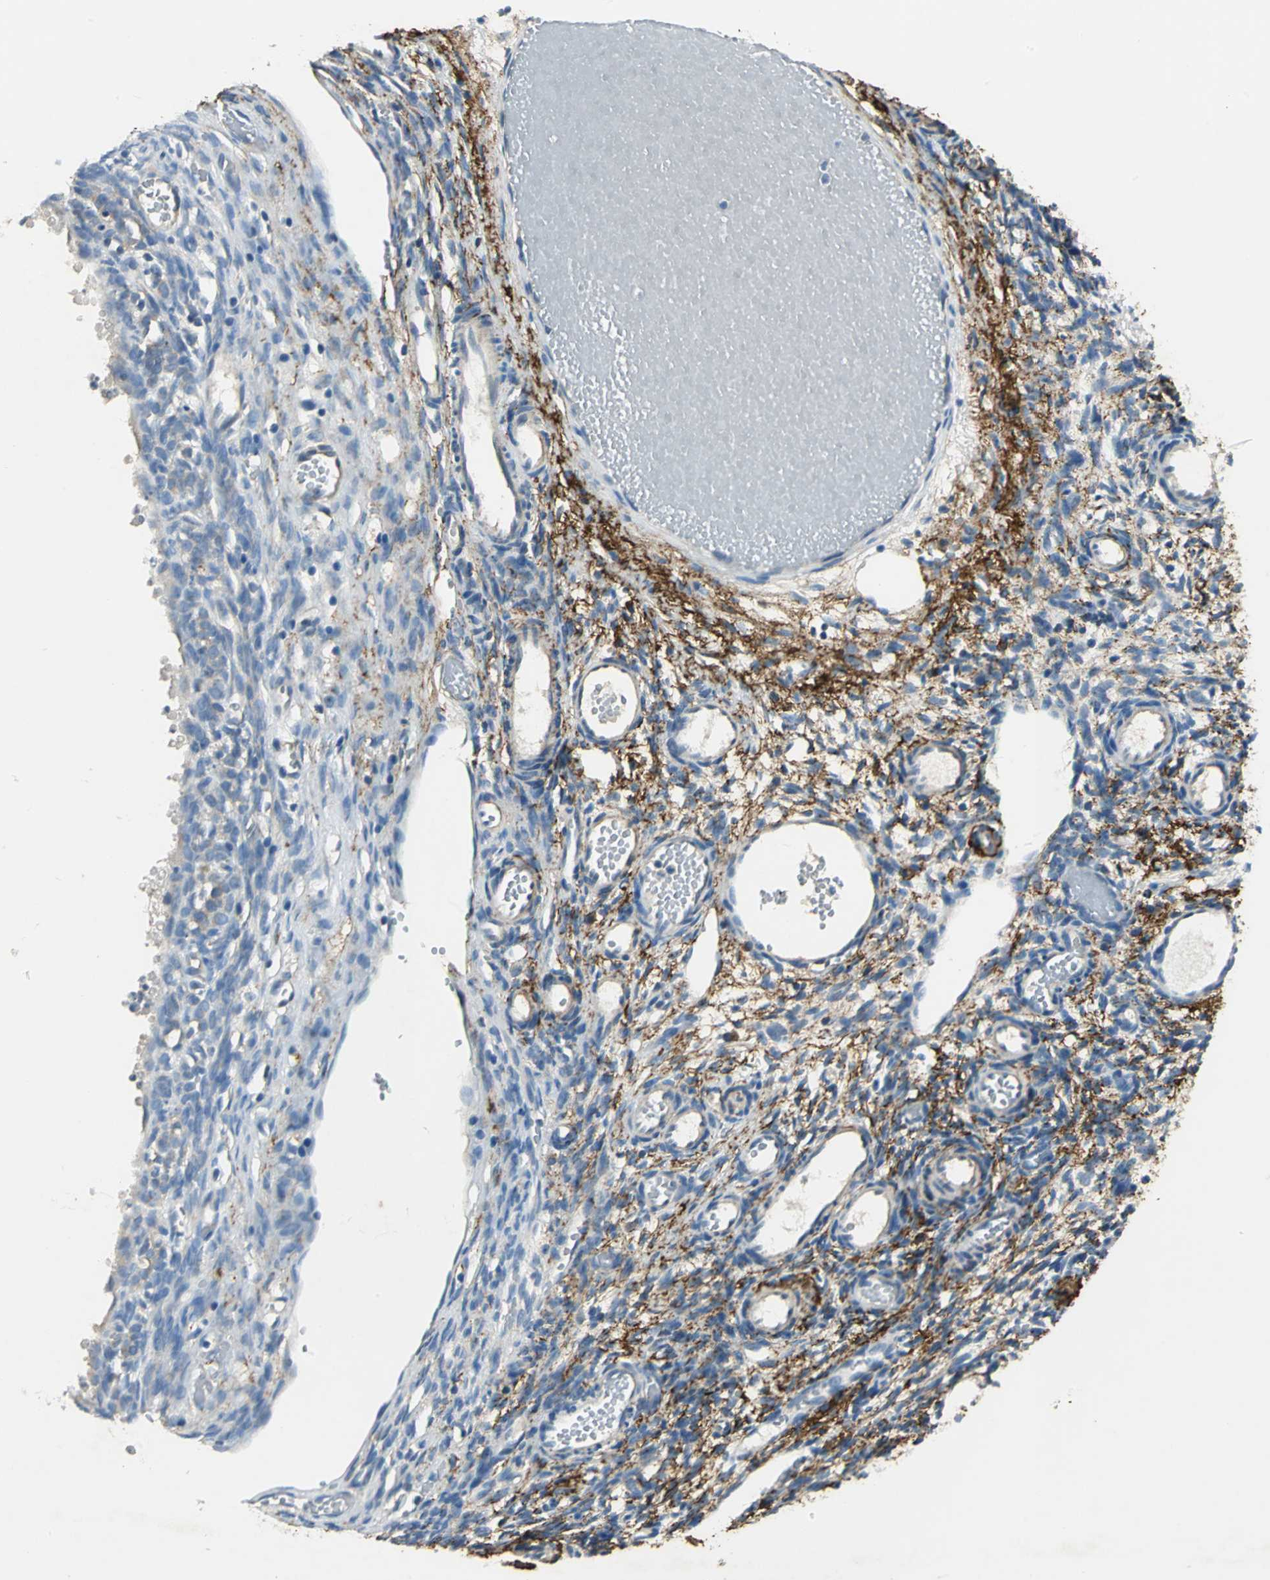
{"staining": {"intensity": "negative", "quantity": "none", "location": "none"}, "tissue": "ovary", "cell_type": "Ovarian stroma cells", "image_type": "normal", "snomed": [{"axis": "morphology", "description": "Normal tissue, NOS"}, {"axis": "topography", "description": "Ovary"}], "caption": "Immunohistochemistry (IHC) of unremarkable human ovary displays no staining in ovarian stroma cells.", "gene": "SLC16A7", "patient": {"sex": "female", "age": 35}}